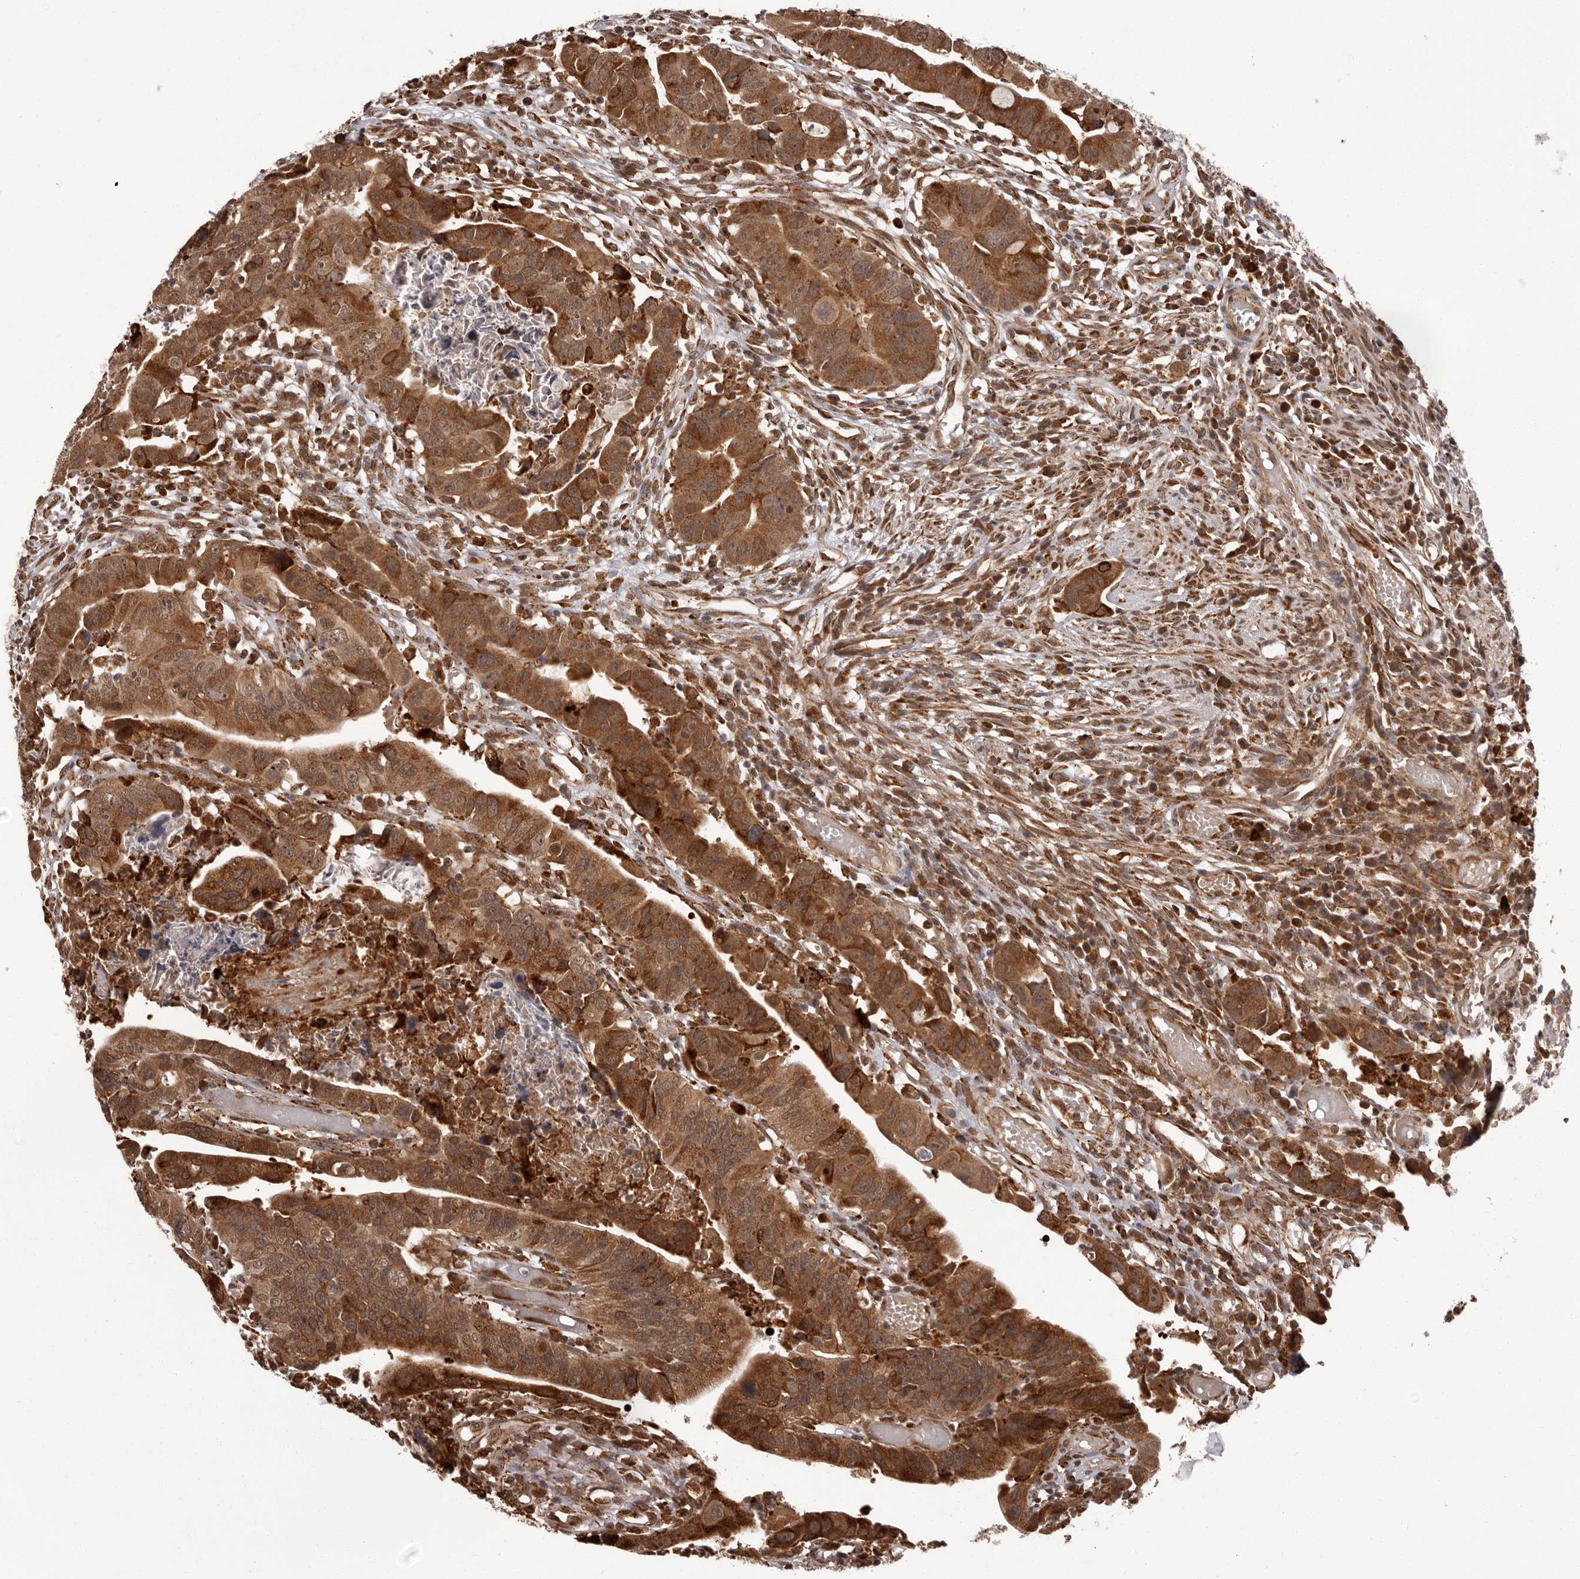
{"staining": {"intensity": "moderate", "quantity": ">75%", "location": "cytoplasmic/membranous"}, "tissue": "colorectal cancer", "cell_type": "Tumor cells", "image_type": "cancer", "snomed": [{"axis": "morphology", "description": "Adenocarcinoma, NOS"}, {"axis": "topography", "description": "Rectum"}], "caption": "Immunohistochemical staining of colorectal adenocarcinoma reveals medium levels of moderate cytoplasmic/membranous protein expression in about >75% of tumor cells. The protein of interest is shown in brown color, while the nuclei are stained blue.", "gene": "IL32", "patient": {"sex": "female", "age": 65}}